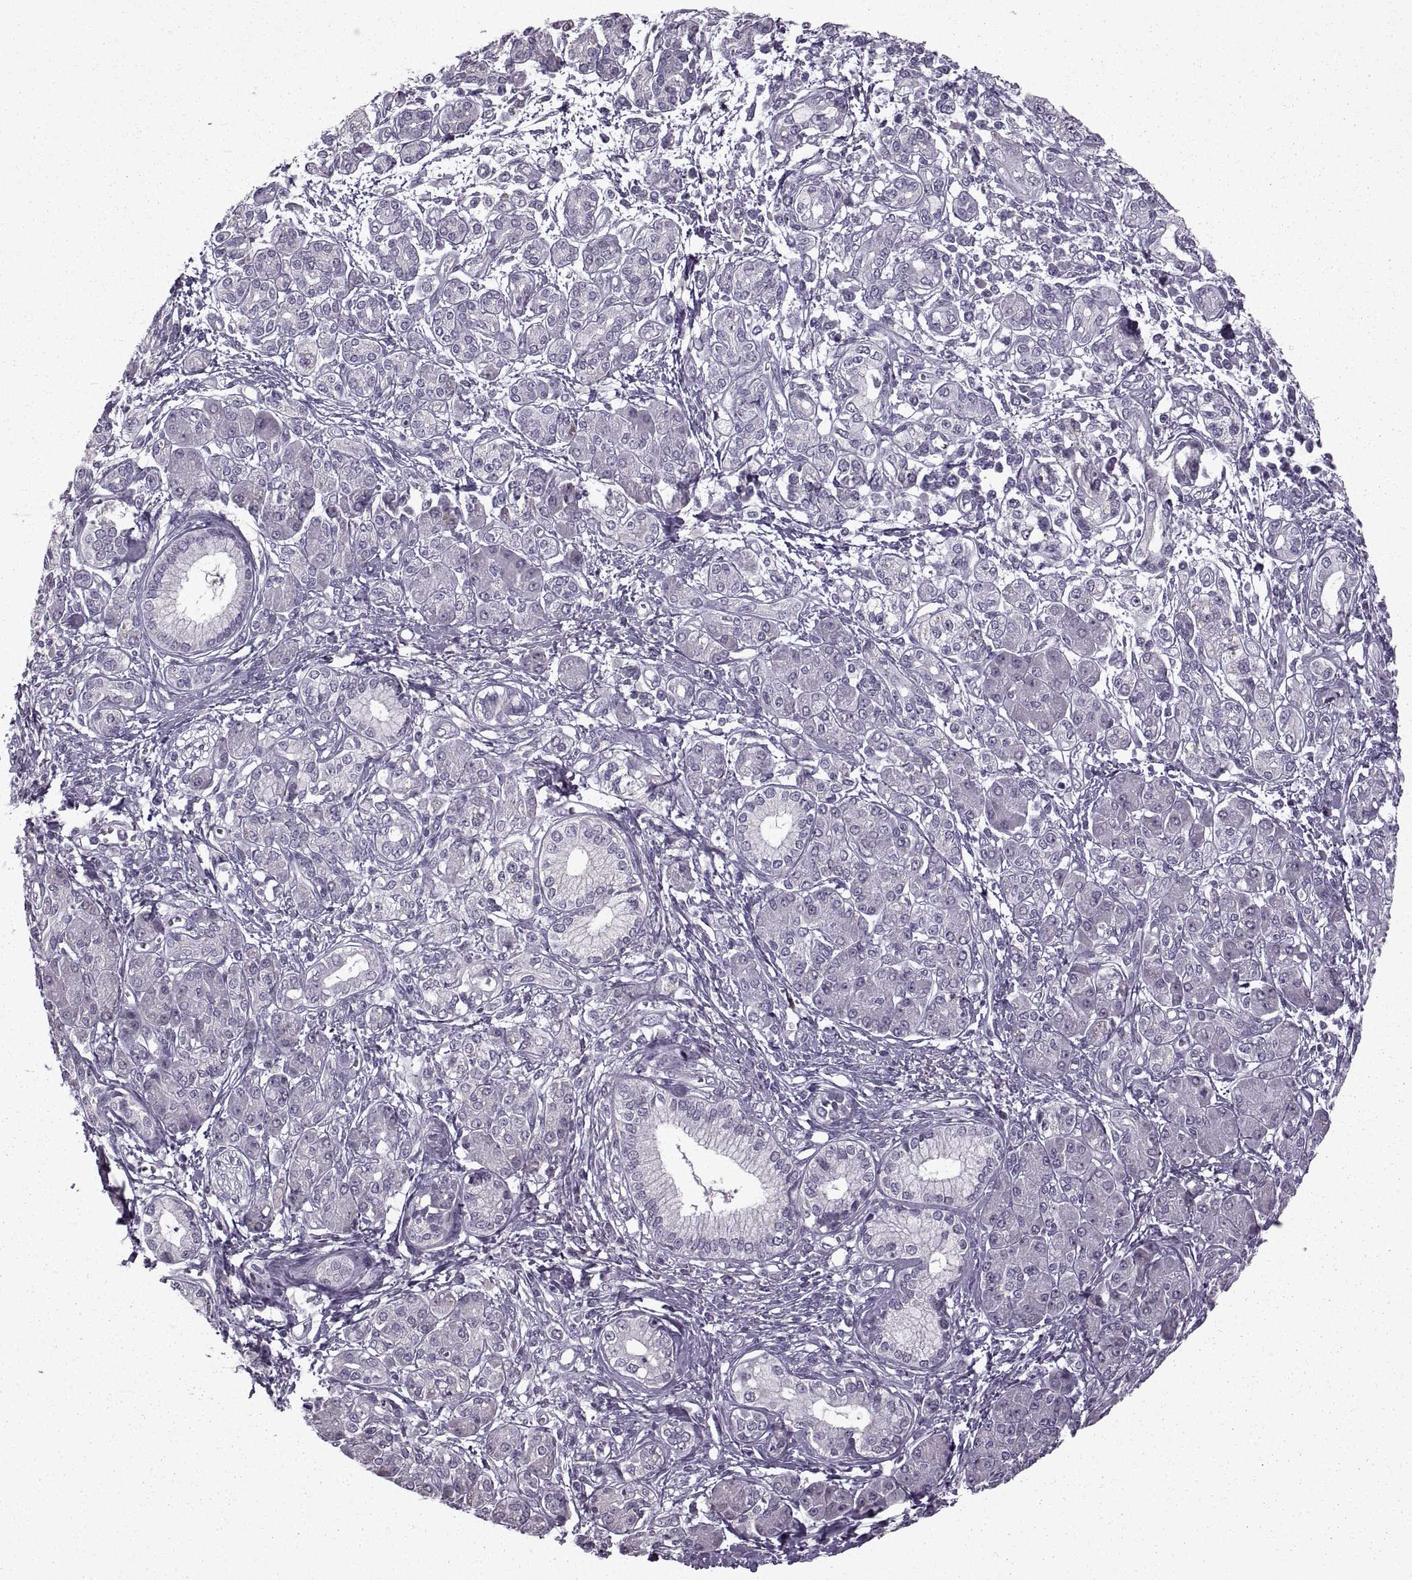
{"staining": {"intensity": "negative", "quantity": "none", "location": "none"}, "tissue": "pancreatic cancer", "cell_type": "Tumor cells", "image_type": "cancer", "snomed": [{"axis": "morphology", "description": "Adenocarcinoma, NOS"}, {"axis": "topography", "description": "Pancreas"}], "caption": "A histopathology image of pancreatic adenocarcinoma stained for a protein shows no brown staining in tumor cells. (Brightfield microscopy of DAB (3,3'-diaminobenzidine) IHC at high magnification).", "gene": "MGAT4D", "patient": {"sex": "male", "age": 70}}